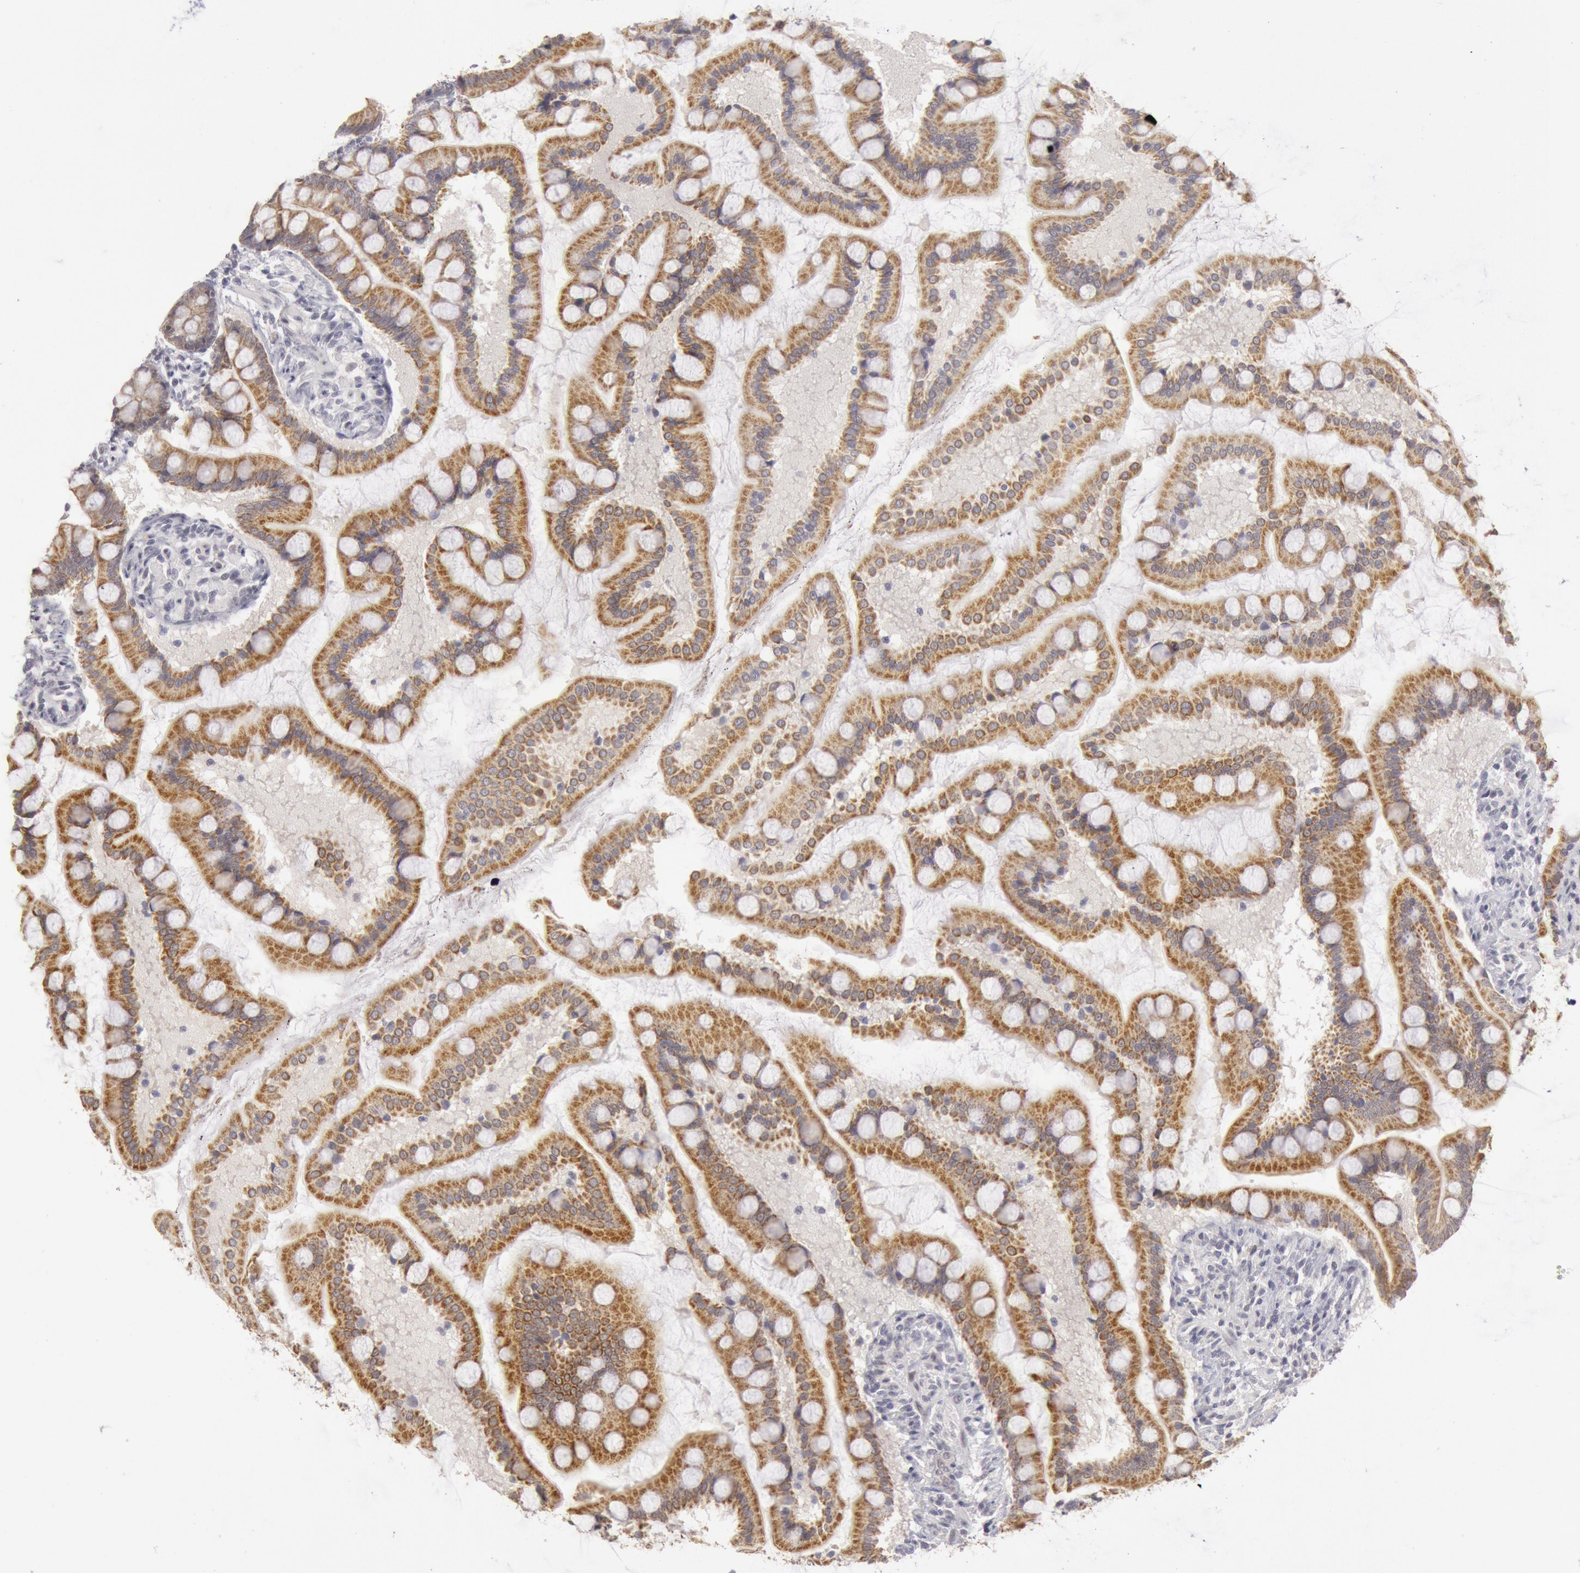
{"staining": {"intensity": "moderate", "quantity": ">75%", "location": "cytoplasmic/membranous"}, "tissue": "small intestine", "cell_type": "Glandular cells", "image_type": "normal", "snomed": [{"axis": "morphology", "description": "Normal tissue, NOS"}, {"axis": "topography", "description": "Small intestine"}], "caption": "Small intestine stained for a protein reveals moderate cytoplasmic/membranous positivity in glandular cells. The protein of interest is stained brown, and the nuclei are stained in blue (DAB IHC with brightfield microscopy, high magnification).", "gene": "JOSD1", "patient": {"sex": "male", "age": 41}}